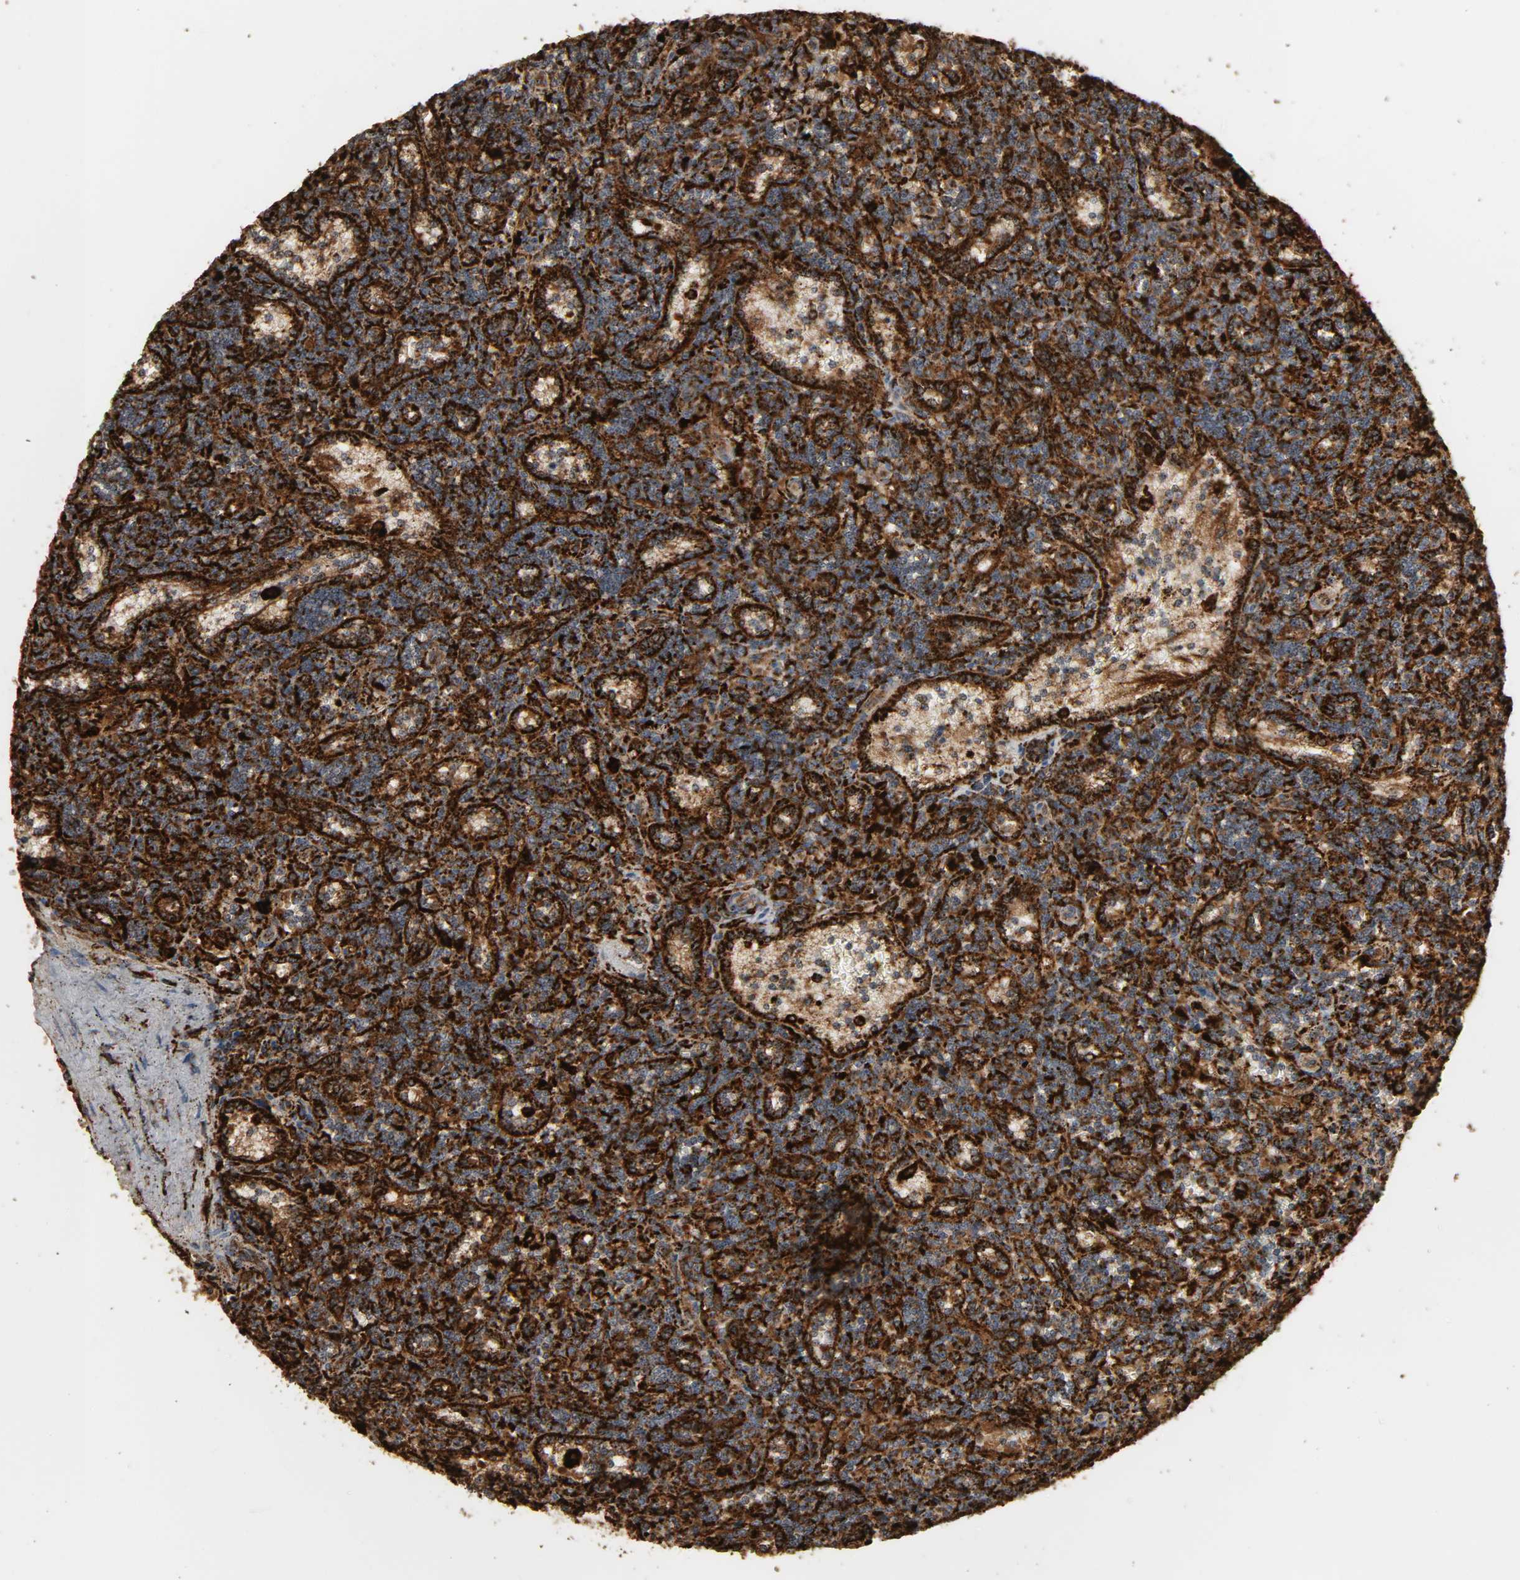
{"staining": {"intensity": "strong", "quantity": ">75%", "location": "cytoplasmic/membranous"}, "tissue": "lymphoma", "cell_type": "Tumor cells", "image_type": "cancer", "snomed": [{"axis": "morphology", "description": "Malignant lymphoma, non-Hodgkin's type, Low grade"}, {"axis": "topography", "description": "Spleen"}], "caption": "Protein staining of lymphoma tissue displays strong cytoplasmic/membranous expression in about >75% of tumor cells.", "gene": "PSAP", "patient": {"sex": "male", "age": 73}}